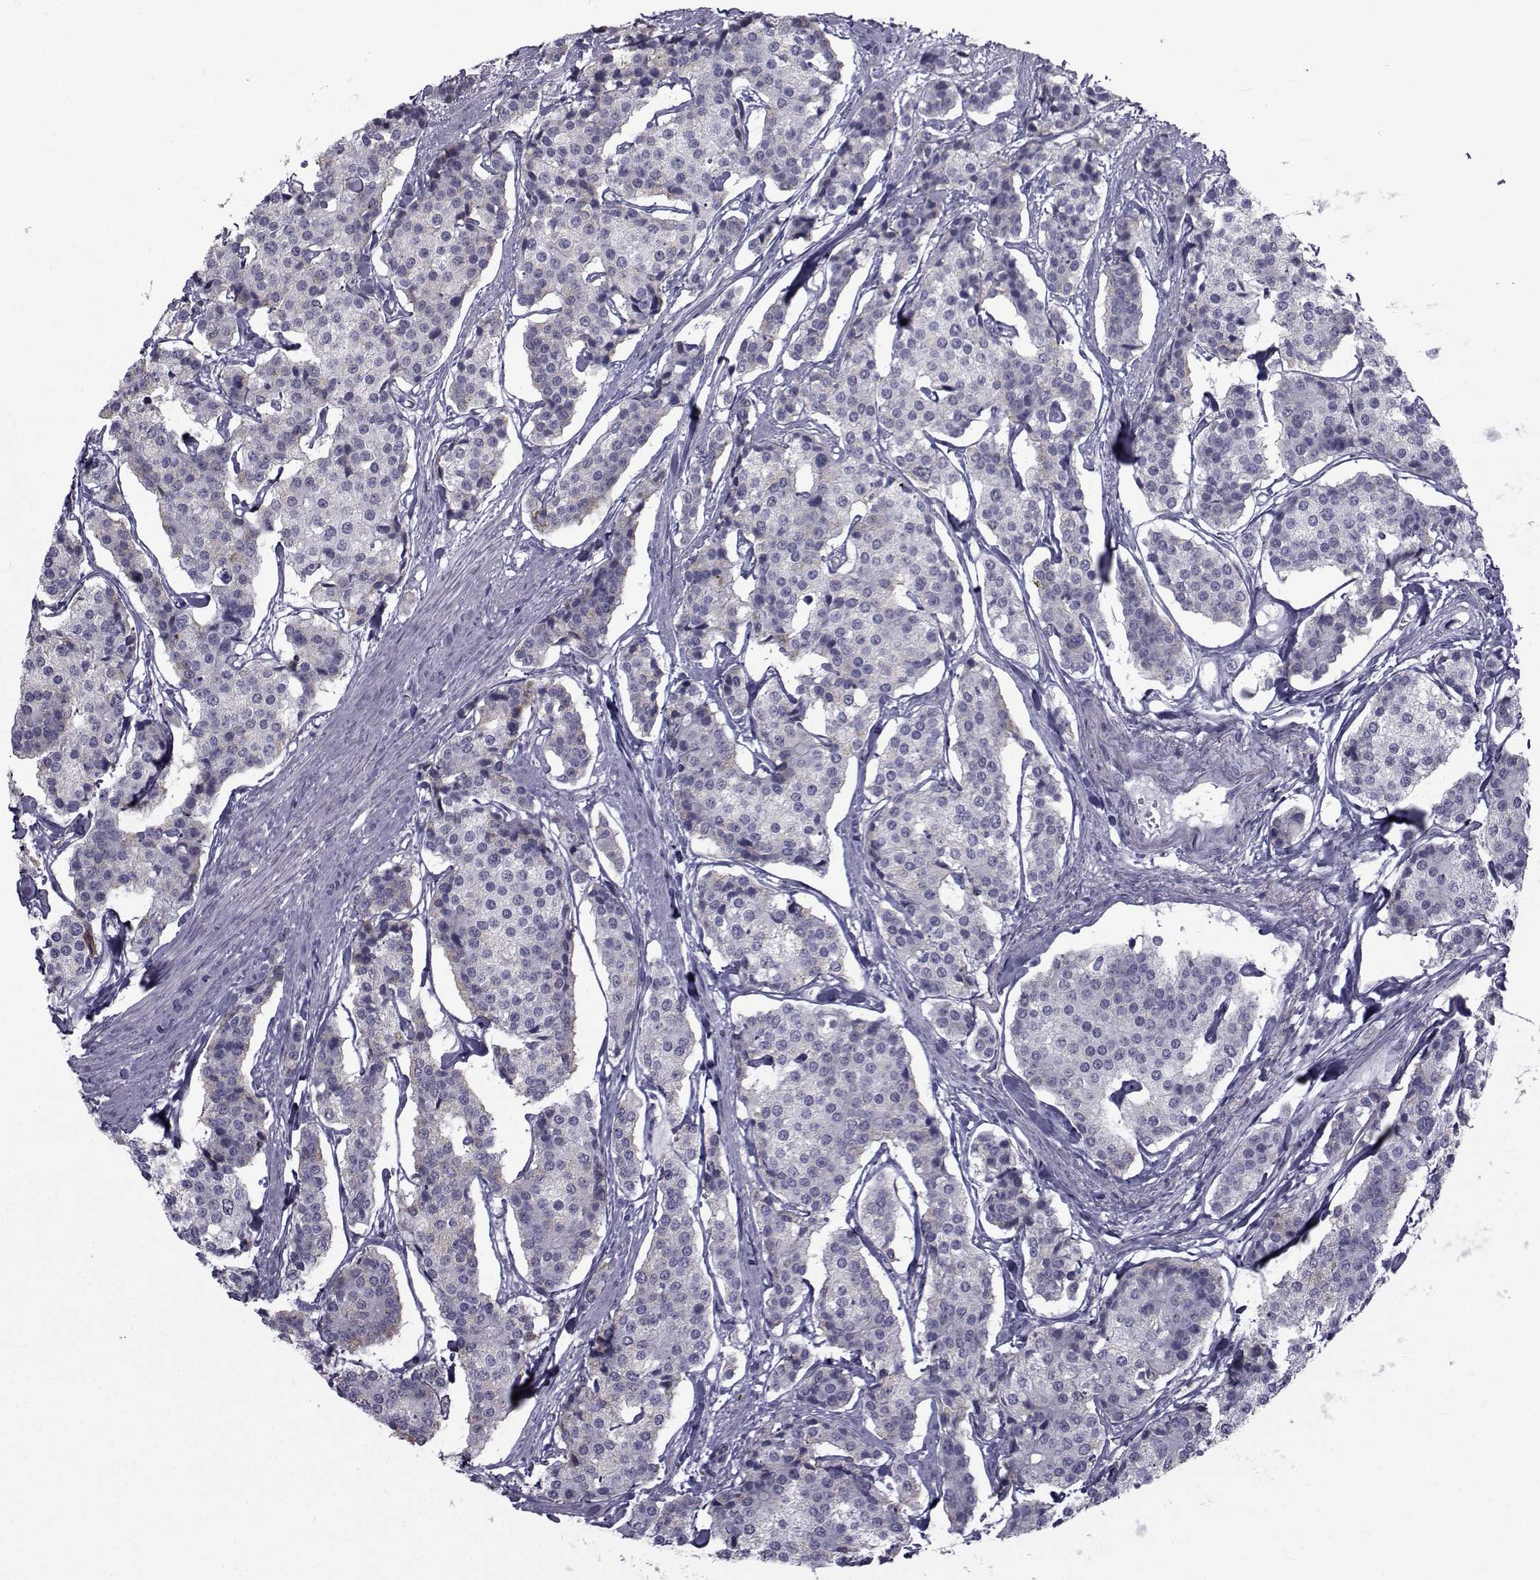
{"staining": {"intensity": "negative", "quantity": "none", "location": "none"}, "tissue": "carcinoid", "cell_type": "Tumor cells", "image_type": "cancer", "snomed": [{"axis": "morphology", "description": "Carcinoid, malignant, NOS"}, {"axis": "topography", "description": "Small intestine"}], "caption": "Immunohistochemistry (IHC) of human carcinoid (malignant) exhibits no staining in tumor cells. (DAB (3,3'-diaminobenzidine) immunohistochemistry, high magnification).", "gene": "FDXR", "patient": {"sex": "female", "age": 65}}